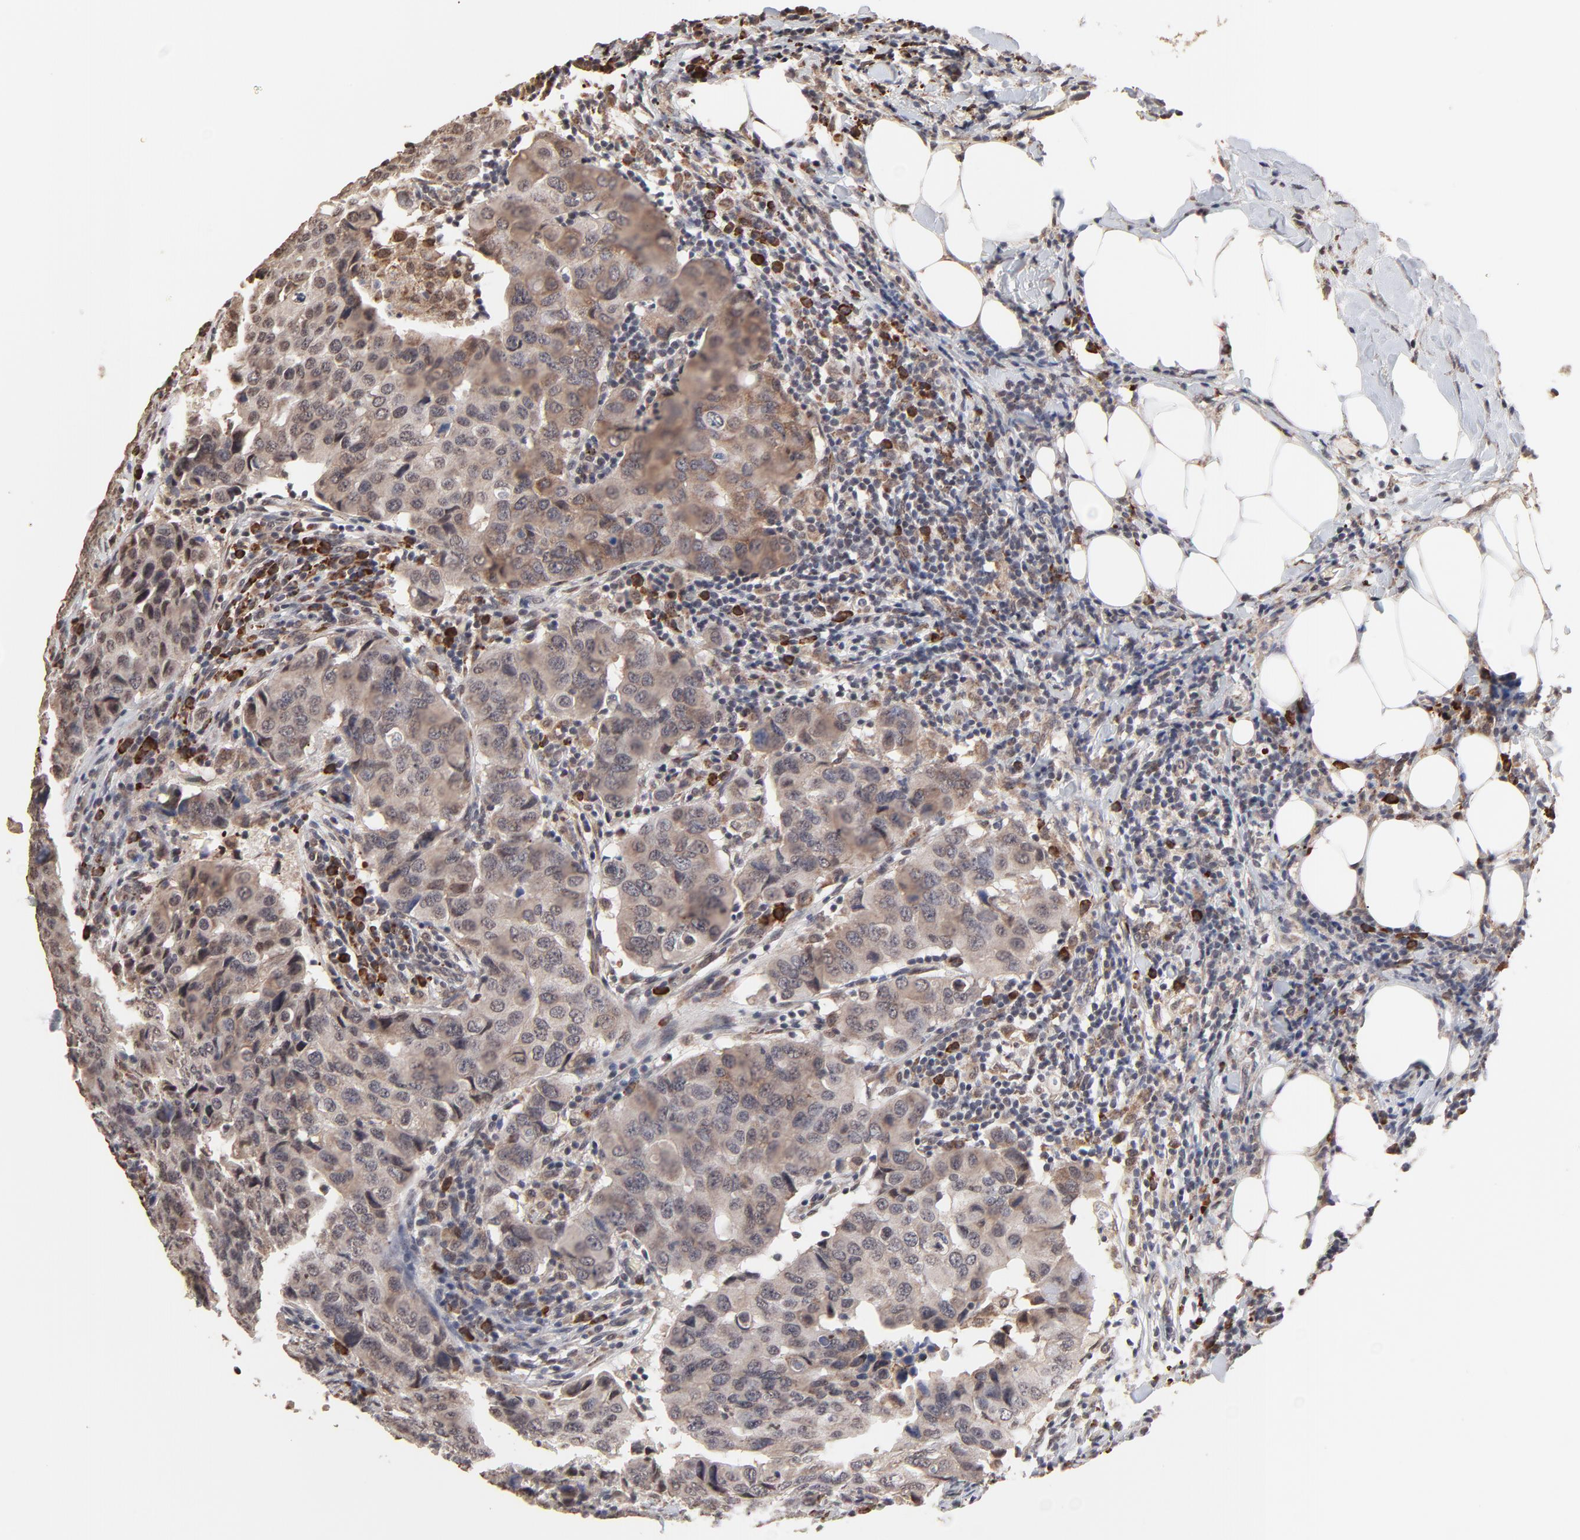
{"staining": {"intensity": "moderate", "quantity": "25%-75%", "location": "cytoplasmic/membranous"}, "tissue": "breast cancer", "cell_type": "Tumor cells", "image_type": "cancer", "snomed": [{"axis": "morphology", "description": "Duct carcinoma"}, {"axis": "topography", "description": "Breast"}], "caption": "IHC histopathology image of breast cancer stained for a protein (brown), which shows medium levels of moderate cytoplasmic/membranous staining in about 25%-75% of tumor cells.", "gene": "CHM", "patient": {"sex": "female", "age": 54}}